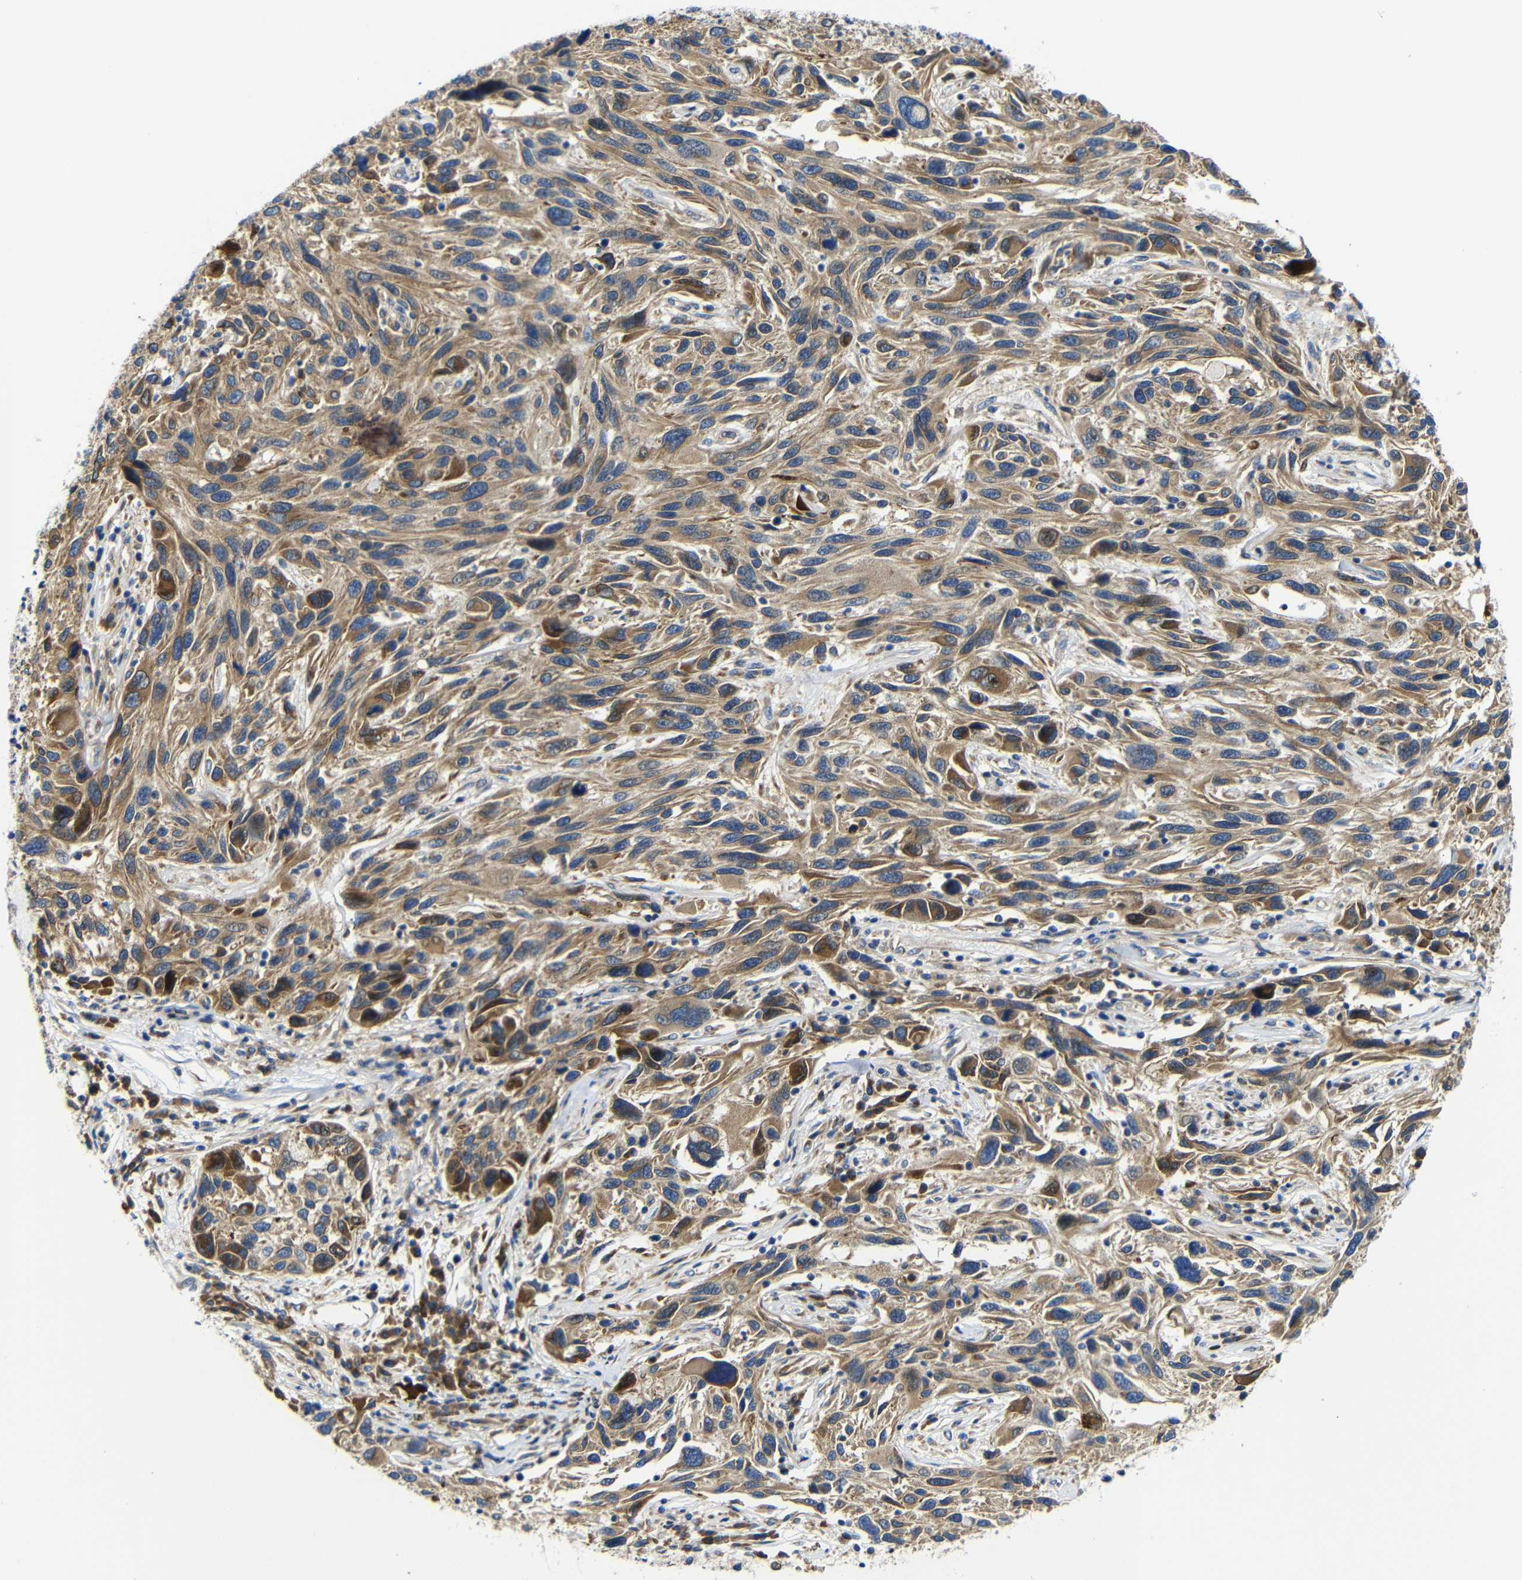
{"staining": {"intensity": "moderate", "quantity": ">75%", "location": "cytoplasmic/membranous"}, "tissue": "melanoma", "cell_type": "Tumor cells", "image_type": "cancer", "snomed": [{"axis": "morphology", "description": "Malignant melanoma, NOS"}, {"axis": "topography", "description": "Skin"}], "caption": "A histopathology image showing moderate cytoplasmic/membranous staining in approximately >75% of tumor cells in malignant melanoma, as visualized by brown immunohistochemical staining.", "gene": "CLCC1", "patient": {"sex": "male", "age": 53}}